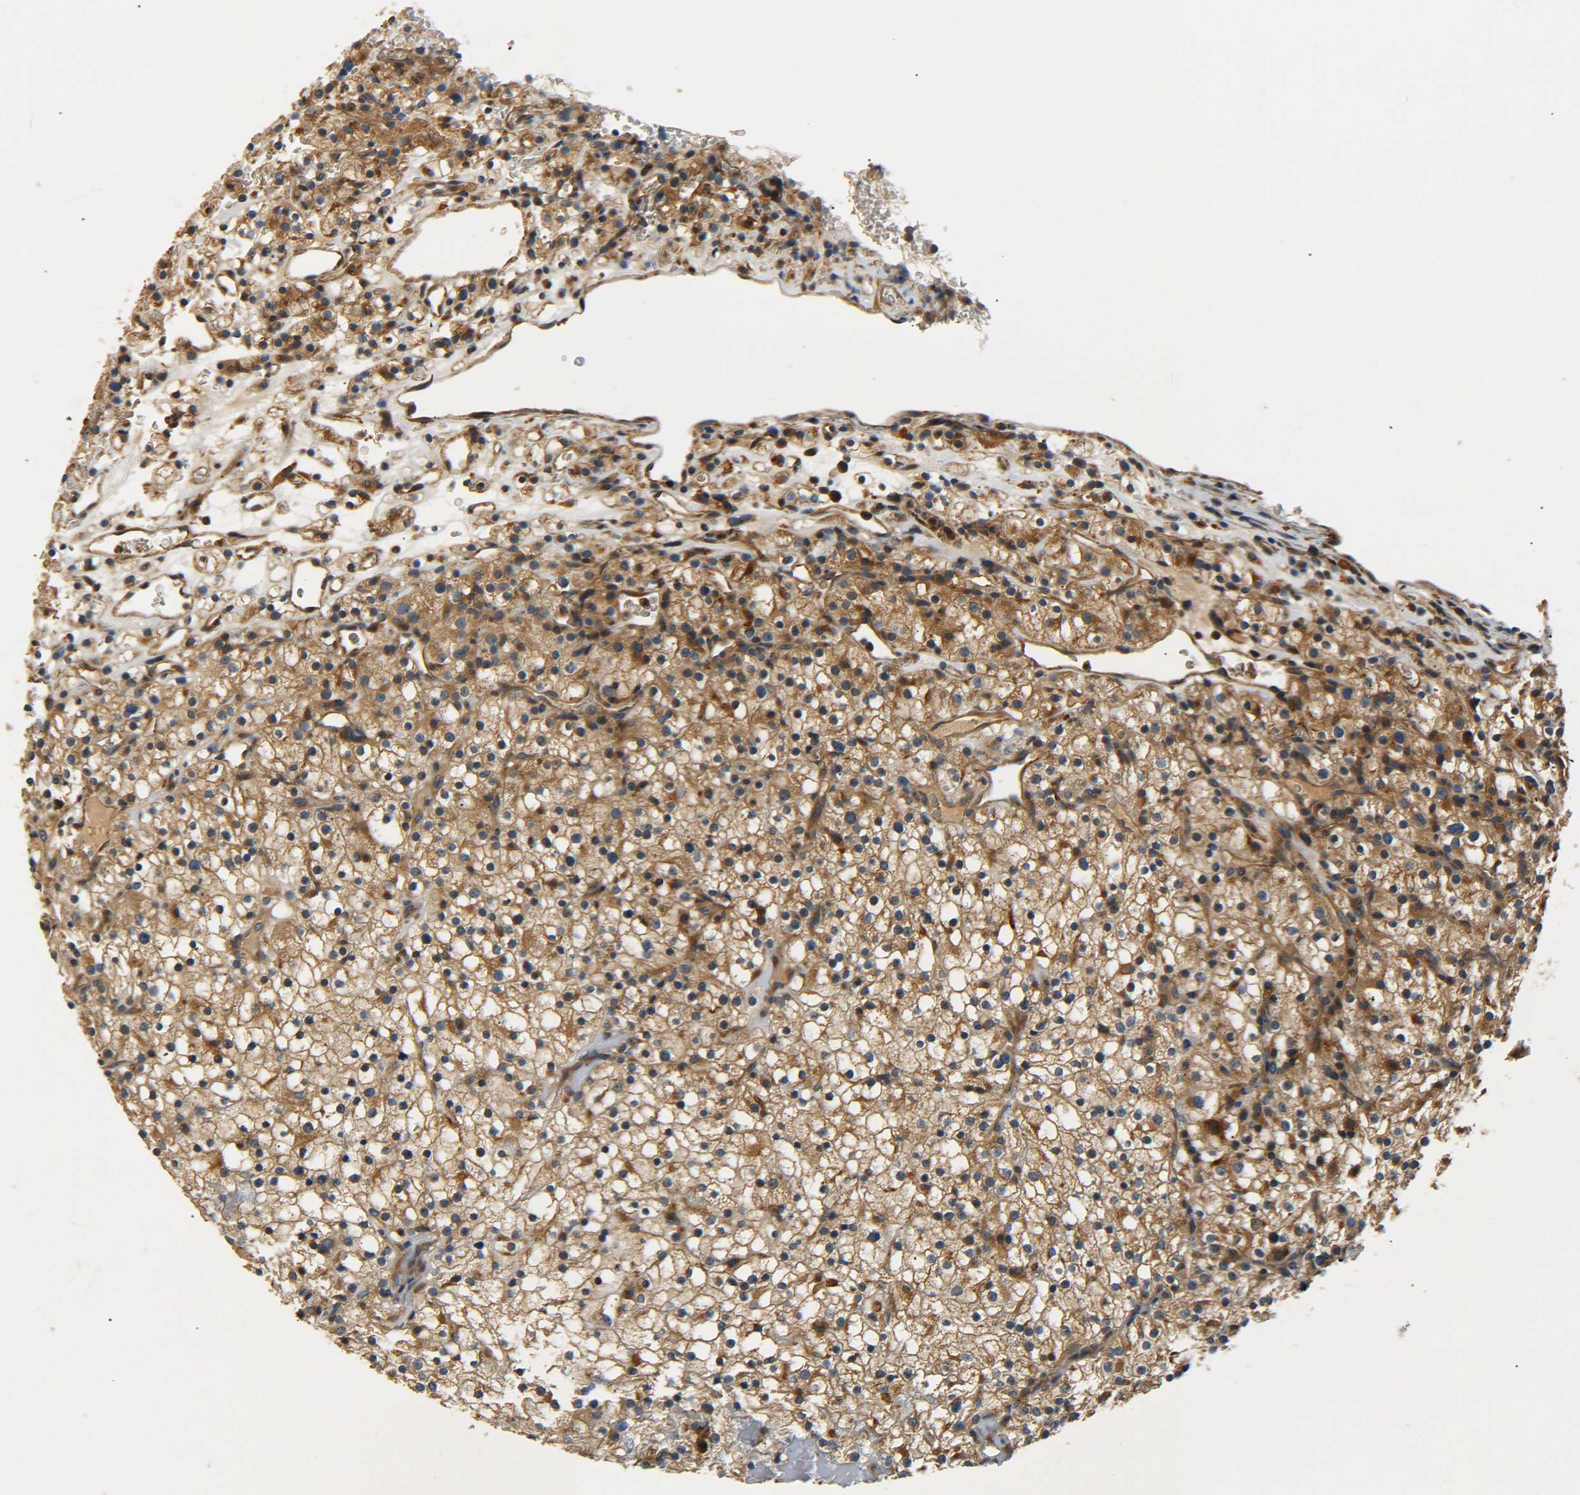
{"staining": {"intensity": "moderate", "quantity": ">75%", "location": "cytoplasmic/membranous"}, "tissue": "renal cancer", "cell_type": "Tumor cells", "image_type": "cancer", "snomed": [{"axis": "morphology", "description": "Normal tissue, NOS"}, {"axis": "morphology", "description": "Adenocarcinoma, NOS"}, {"axis": "topography", "description": "Kidney"}], "caption": "An IHC micrograph of neoplastic tissue is shown. Protein staining in brown labels moderate cytoplasmic/membranous positivity in adenocarcinoma (renal) within tumor cells.", "gene": "LRCH3", "patient": {"sex": "female", "age": 72}}